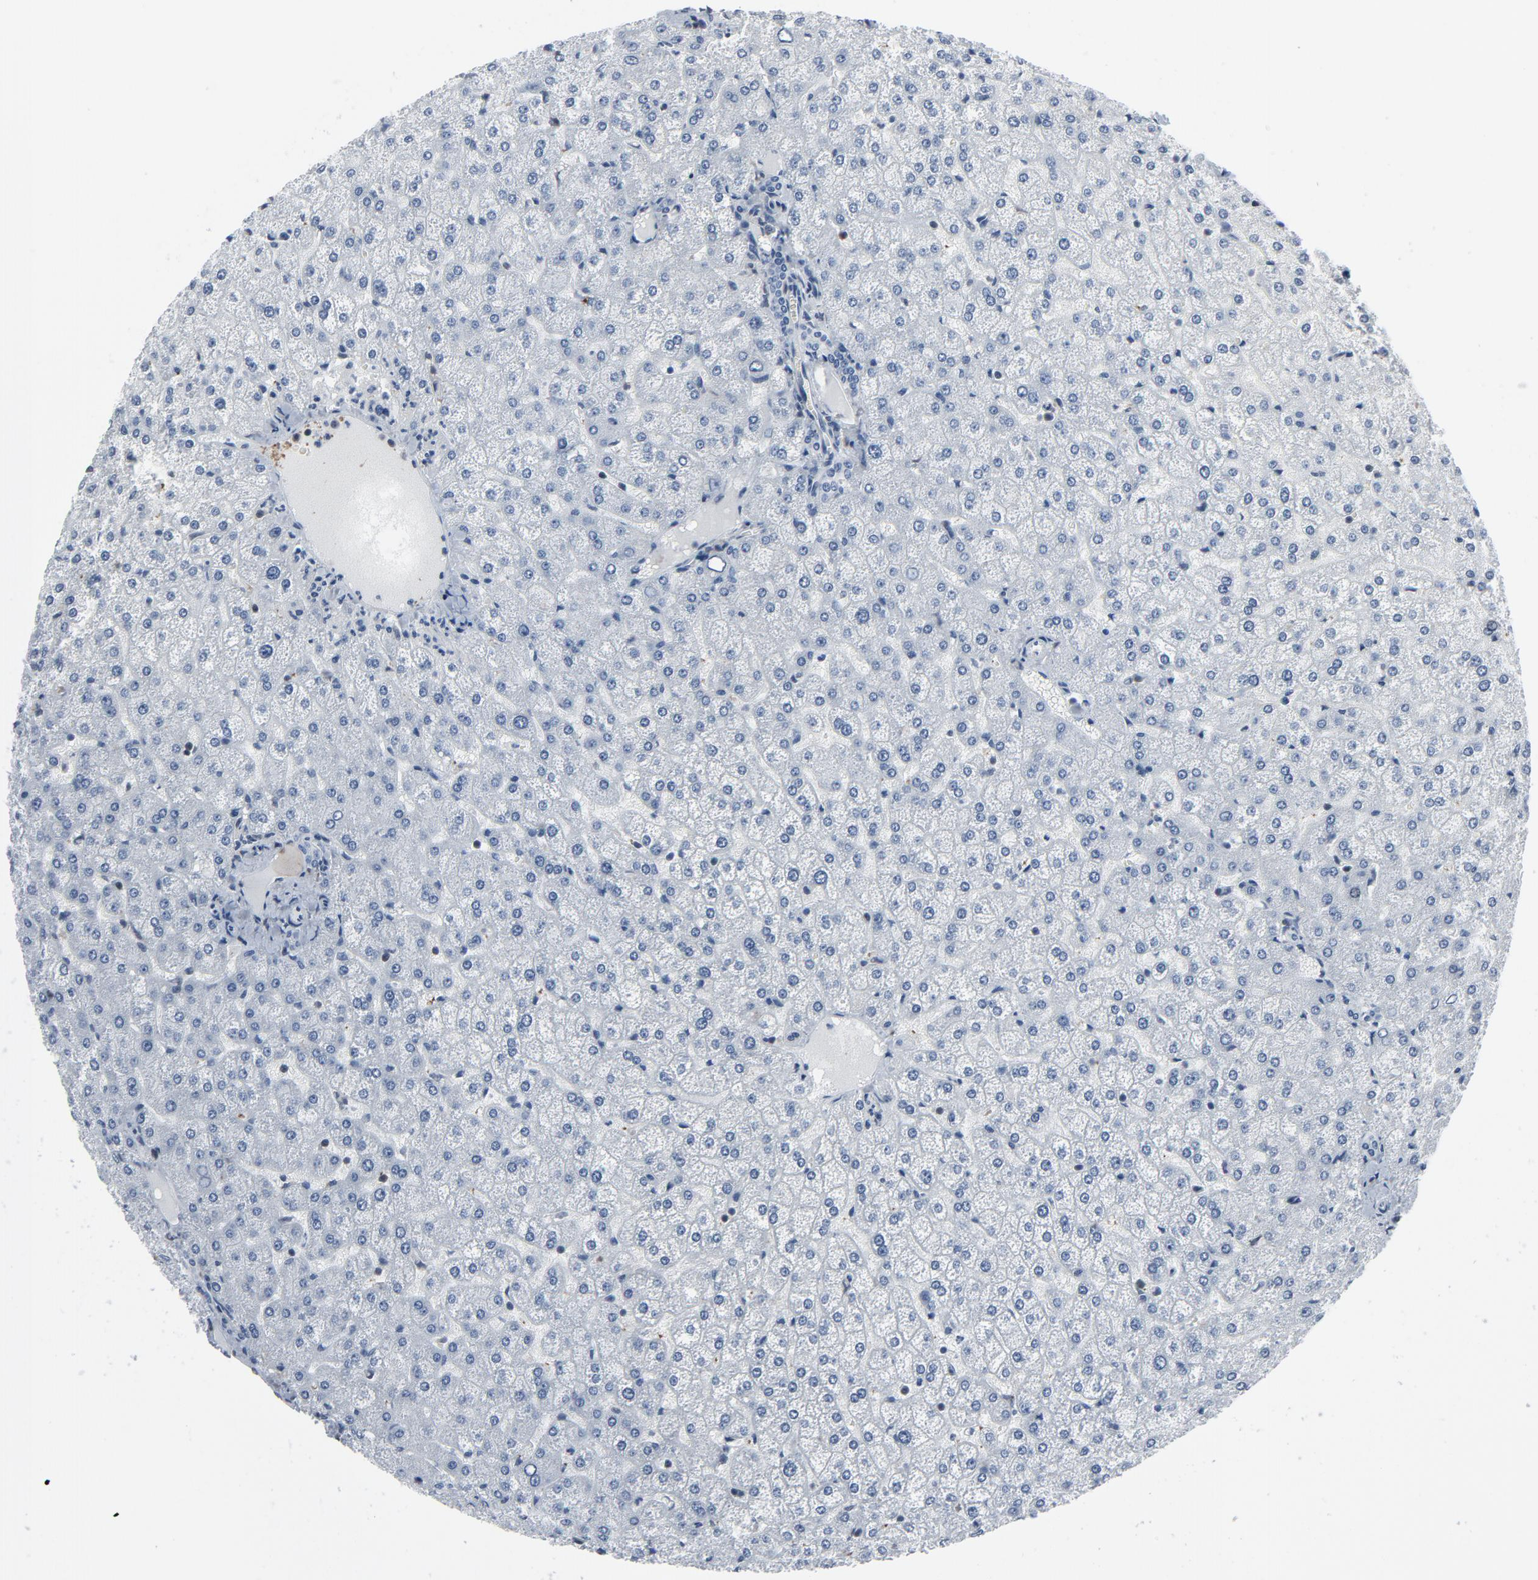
{"staining": {"intensity": "negative", "quantity": "none", "location": "none"}, "tissue": "liver", "cell_type": "Cholangiocytes", "image_type": "normal", "snomed": [{"axis": "morphology", "description": "Normal tissue, NOS"}, {"axis": "topography", "description": "Liver"}], "caption": "This image is of benign liver stained with immunohistochemistry (IHC) to label a protein in brown with the nuclei are counter-stained blue. There is no positivity in cholangiocytes. The staining is performed using DAB brown chromogen with nuclei counter-stained in using hematoxylin.", "gene": "STAT5A", "patient": {"sex": "female", "age": 32}}